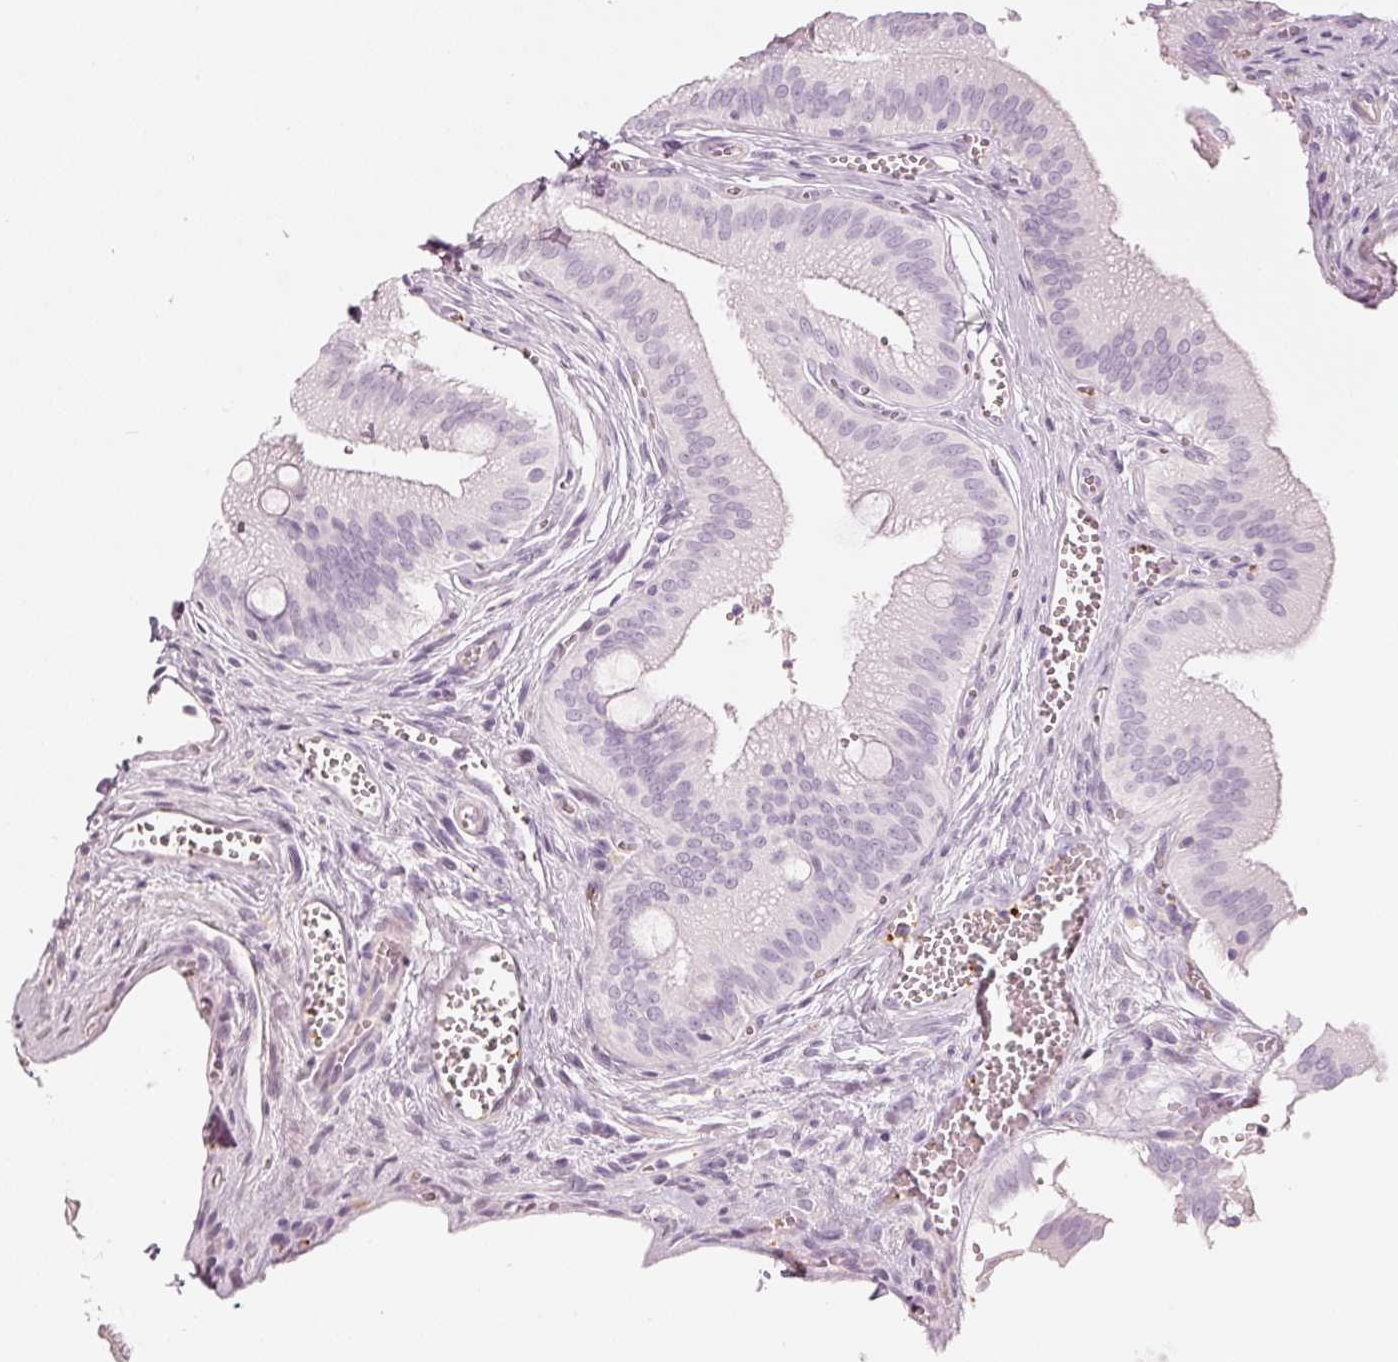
{"staining": {"intensity": "negative", "quantity": "none", "location": "none"}, "tissue": "gallbladder", "cell_type": "Glandular cells", "image_type": "normal", "snomed": [{"axis": "morphology", "description": "Normal tissue, NOS"}, {"axis": "topography", "description": "Gallbladder"}], "caption": "This micrograph is of normal gallbladder stained with IHC to label a protein in brown with the nuclei are counter-stained blue. There is no positivity in glandular cells. The staining was performed using DAB to visualize the protein expression in brown, while the nuclei were stained in blue with hematoxylin (Magnification: 20x).", "gene": "LECT2", "patient": {"sex": "male", "age": 17}}